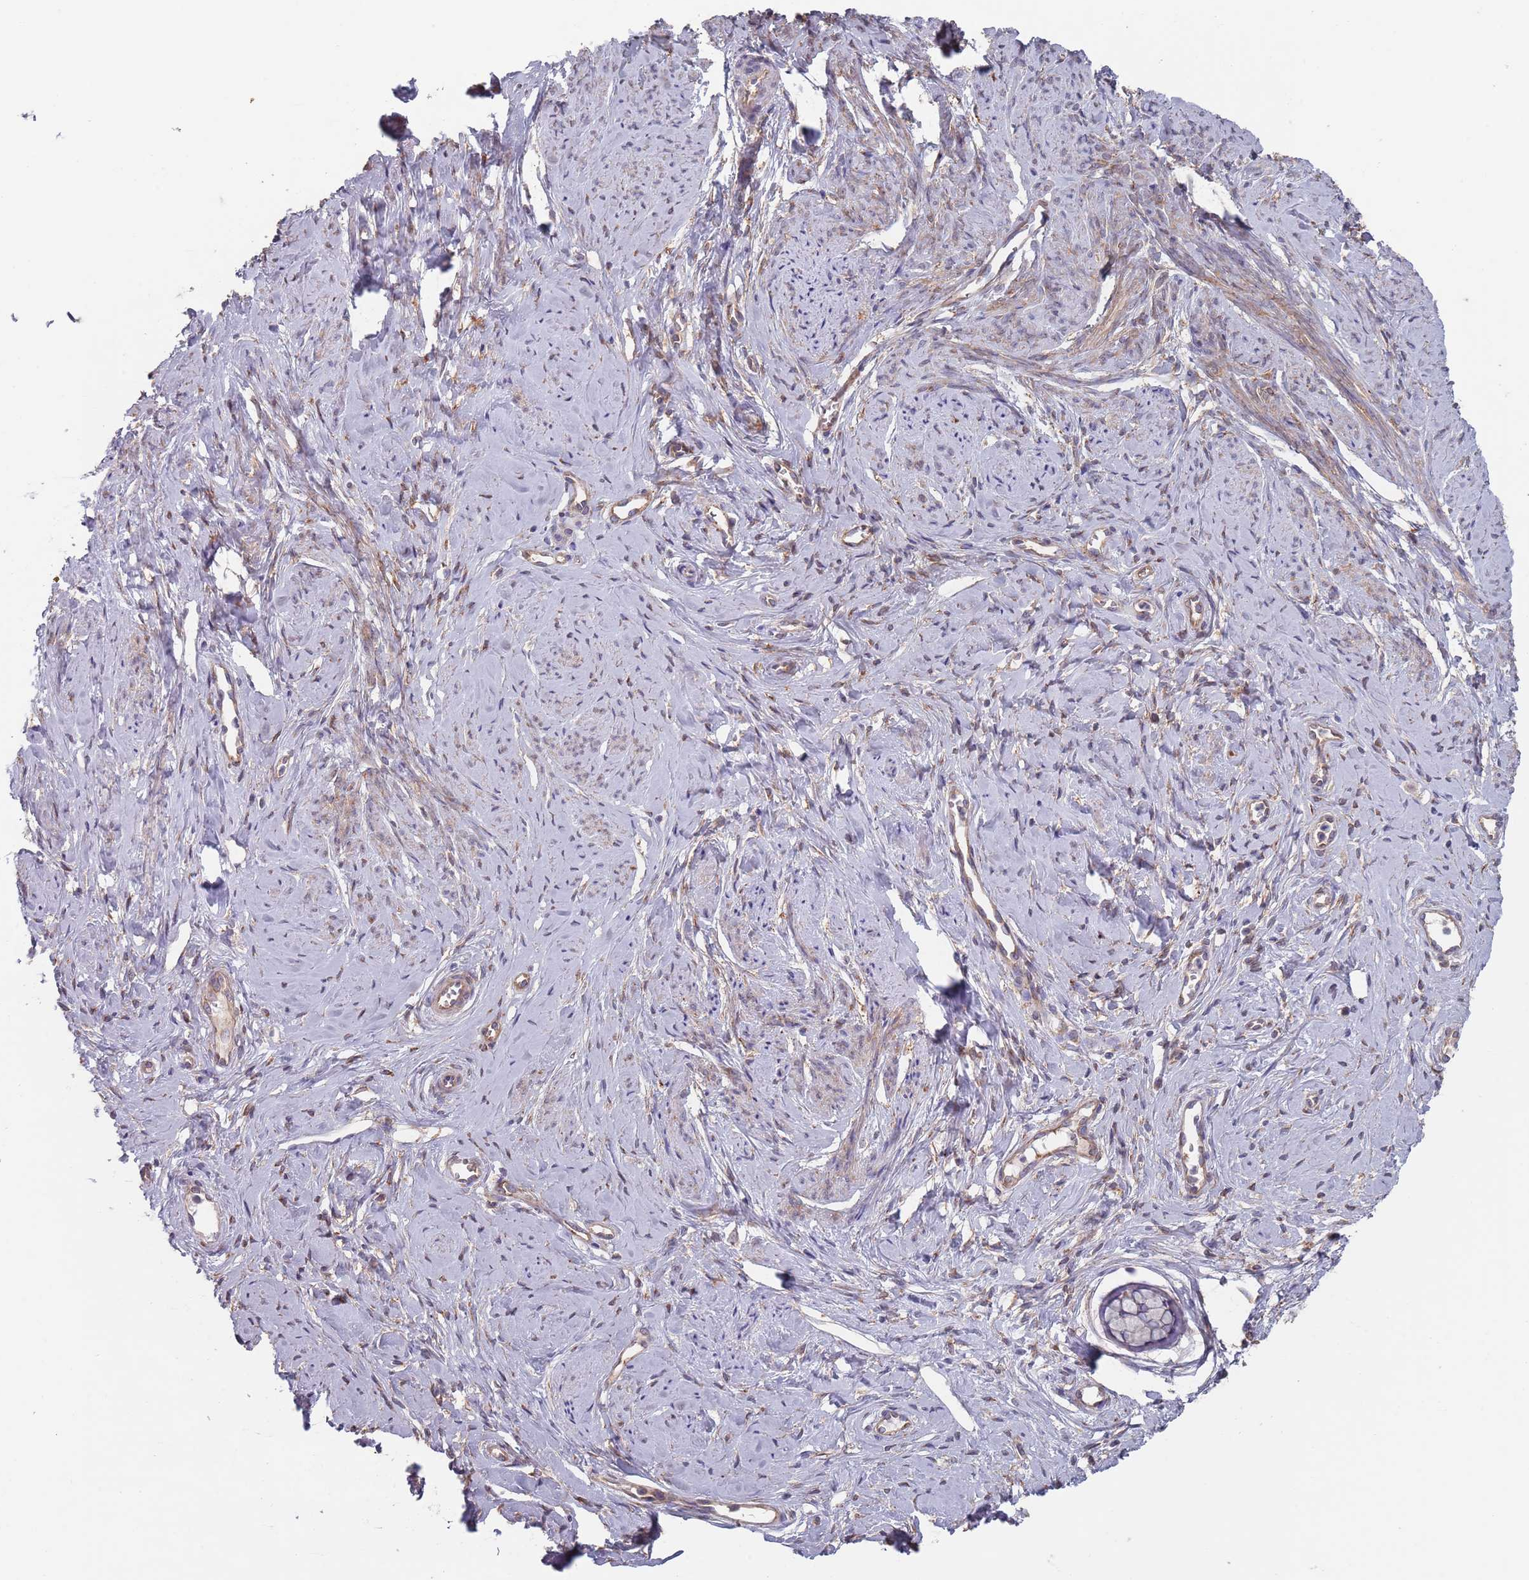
{"staining": {"intensity": "moderate", "quantity": ">75%", "location": "cytoplasmic/membranous"}, "tissue": "cervix", "cell_type": "Glandular cells", "image_type": "normal", "snomed": [{"axis": "morphology", "description": "Normal tissue, NOS"}, {"axis": "topography", "description": "Cervix"}], "caption": "An IHC image of benign tissue is shown. Protein staining in brown shows moderate cytoplasmic/membranous positivity in cervix within glandular cells.", "gene": "APPL2", "patient": {"sex": "female", "age": 42}}